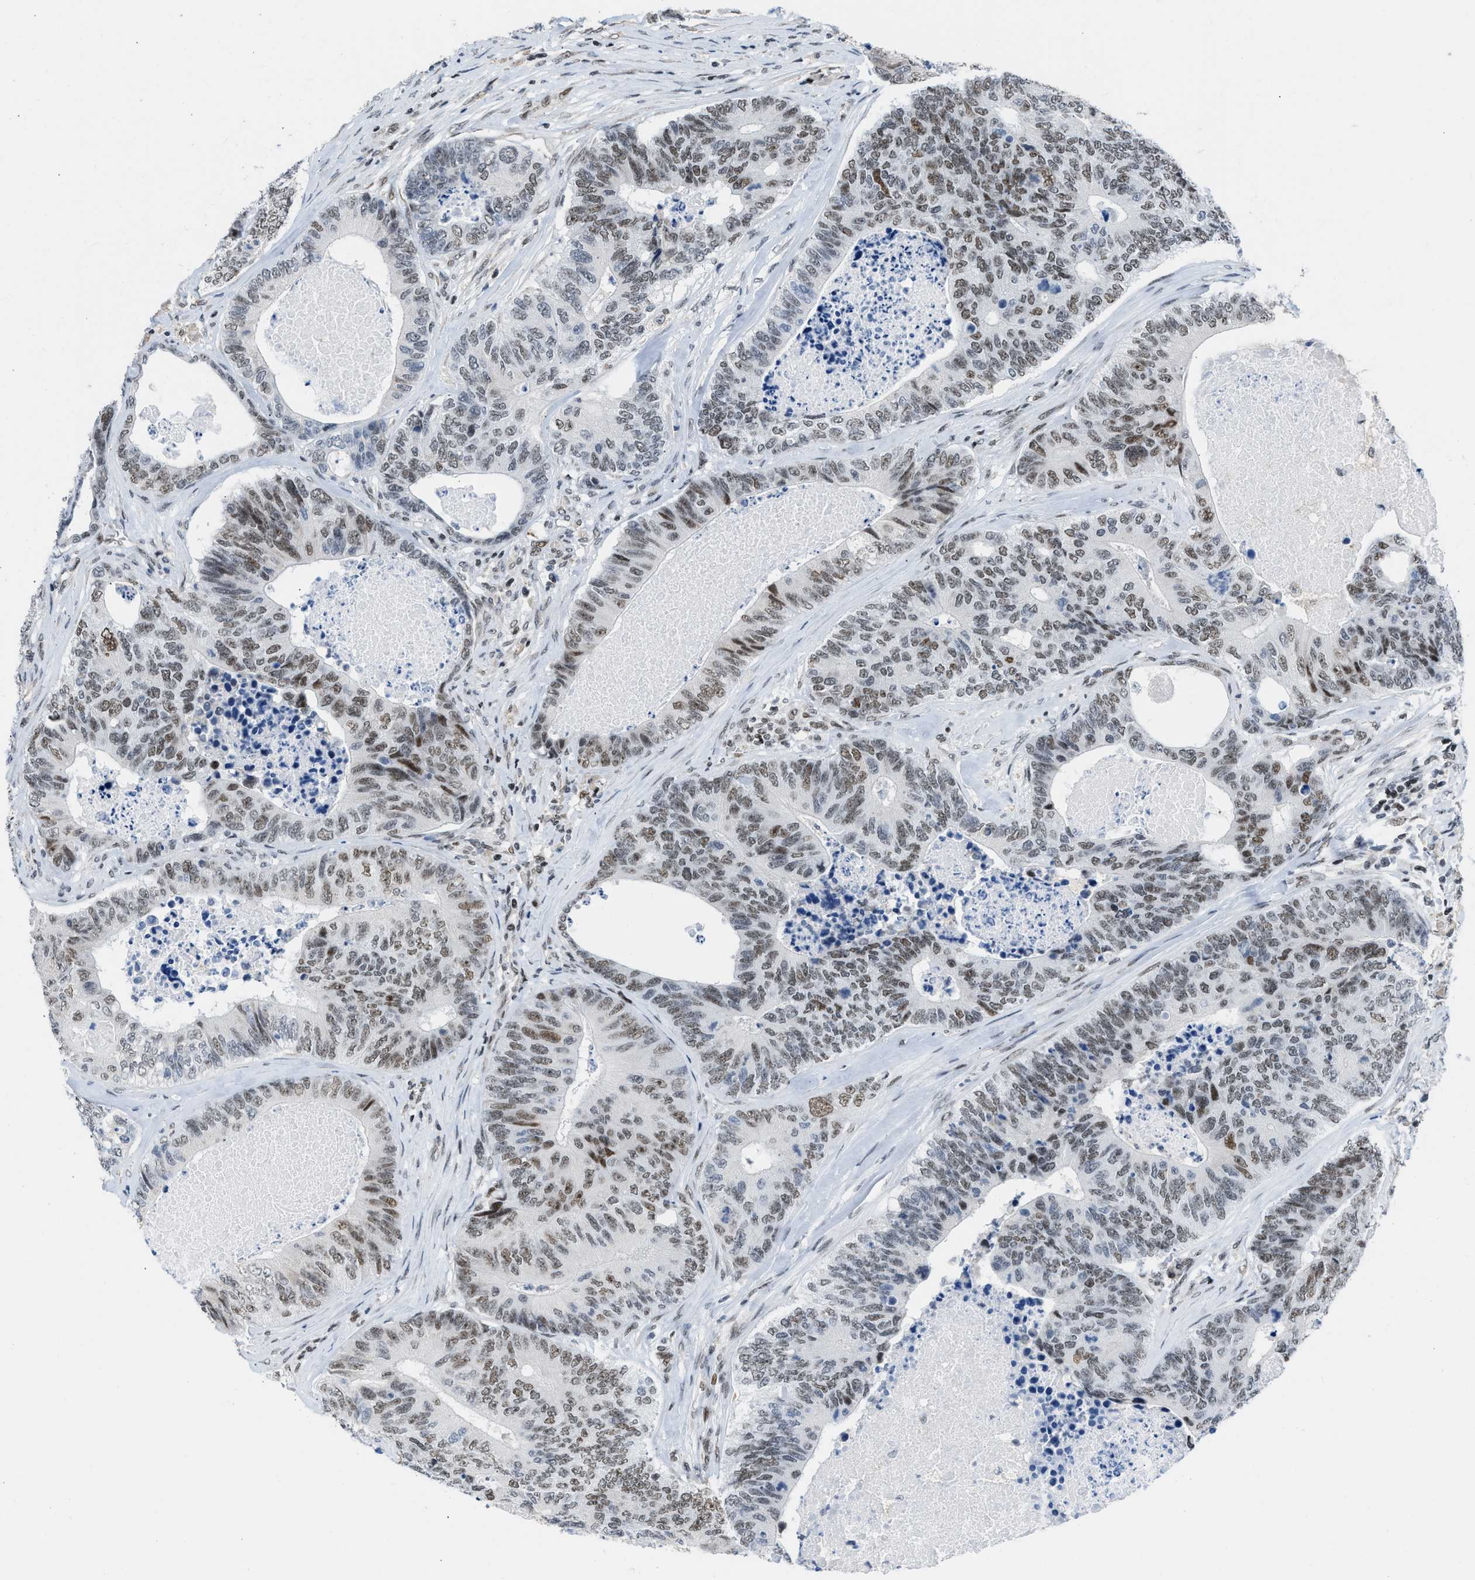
{"staining": {"intensity": "weak", "quantity": ">75%", "location": "nuclear"}, "tissue": "colorectal cancer", "cell_type": "Tumor cells", "image_type": "cancer", "snomed": [{"axis": "morphology", "description": "Adenocarcinoma, NOS"}, {"axis": "topography", "description": "Colon"}], "caption": "DAB (3,3'-diaminobenzidine) immunohistochemical staining of human colorectal cancer (adenocarcinoma) shows weak nuclear protein staining in about >75% of tumor cells.", "gene": "TERF2IP", "patient": {"sex": "female", "age": 67}}